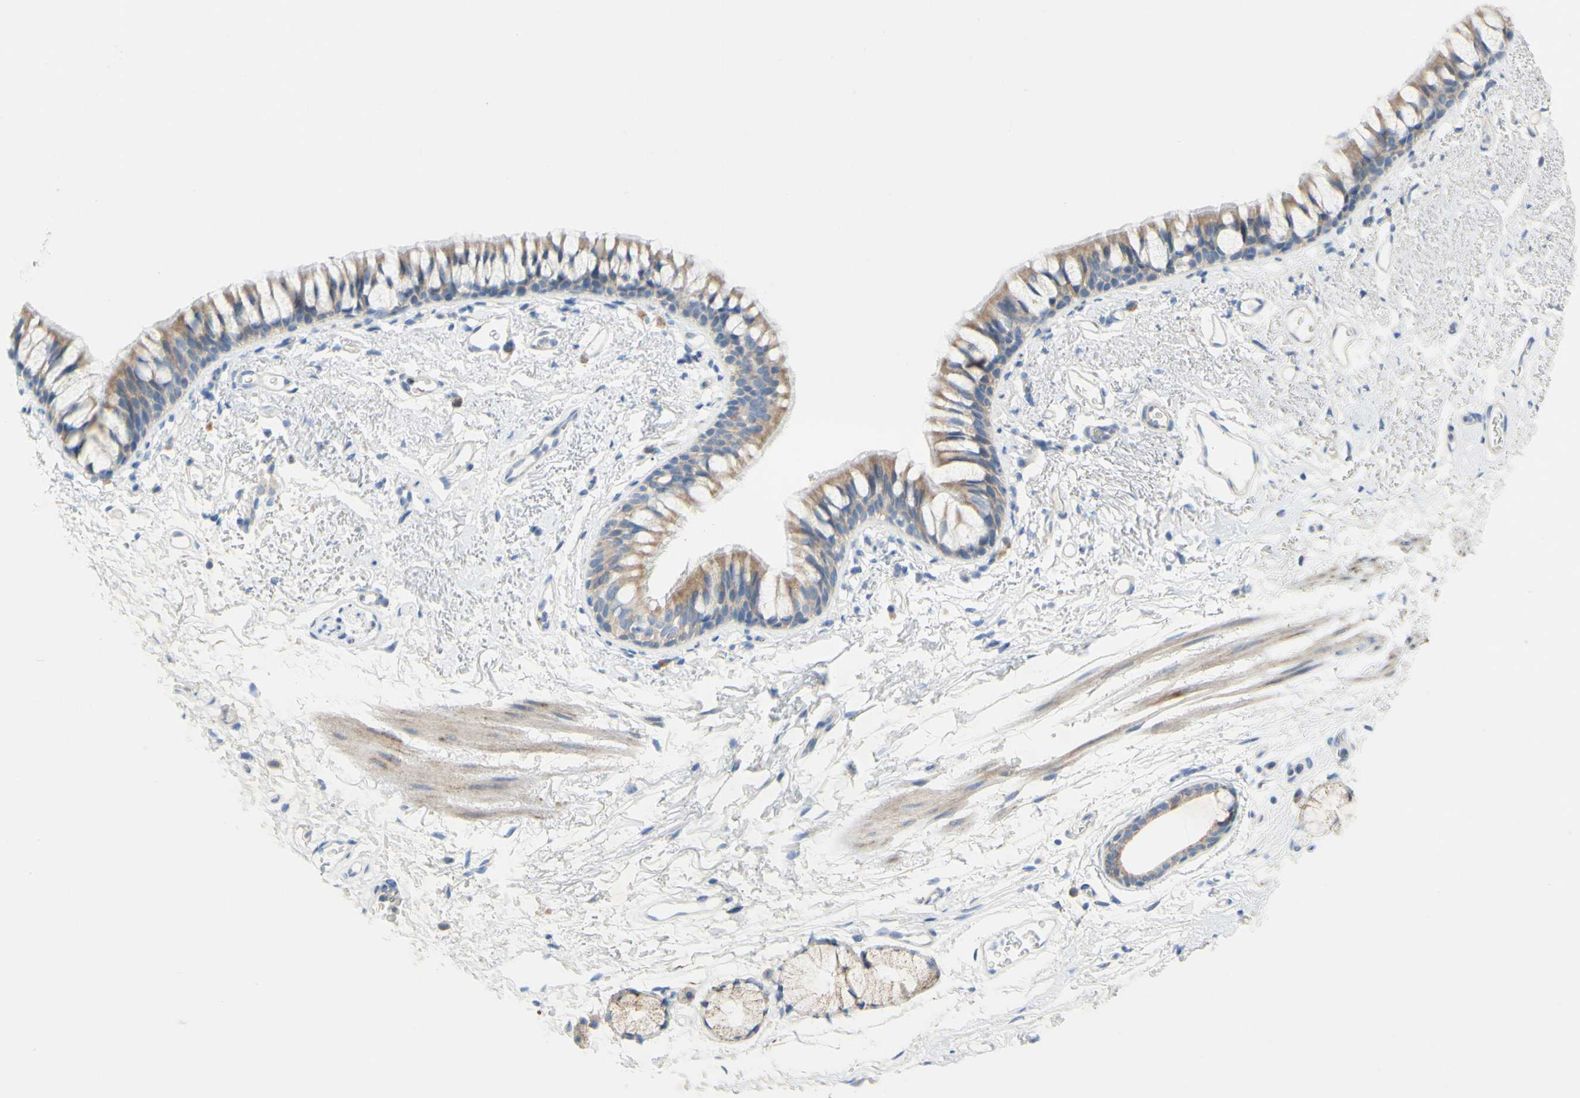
{"staining": {"intensity": "weak", "quantity": "<25%", "location": "cytoplasmic/membranous"}, "tissue": "adipose tissue", "cell_type": "Adipocytes", "image_type": "normal", "snomed": [{"axis": "morphology", "description": "Normal tissue, NOS"}, {"axis": "topography", "description": "Bronchus"}], "caption": "Protein analysis of benign adipose tissue displays no significant expression in adipocytes. Nuclei are stained in blue.", "gene": "ACADL", "patient": {"sex": "female", "age": 73}}